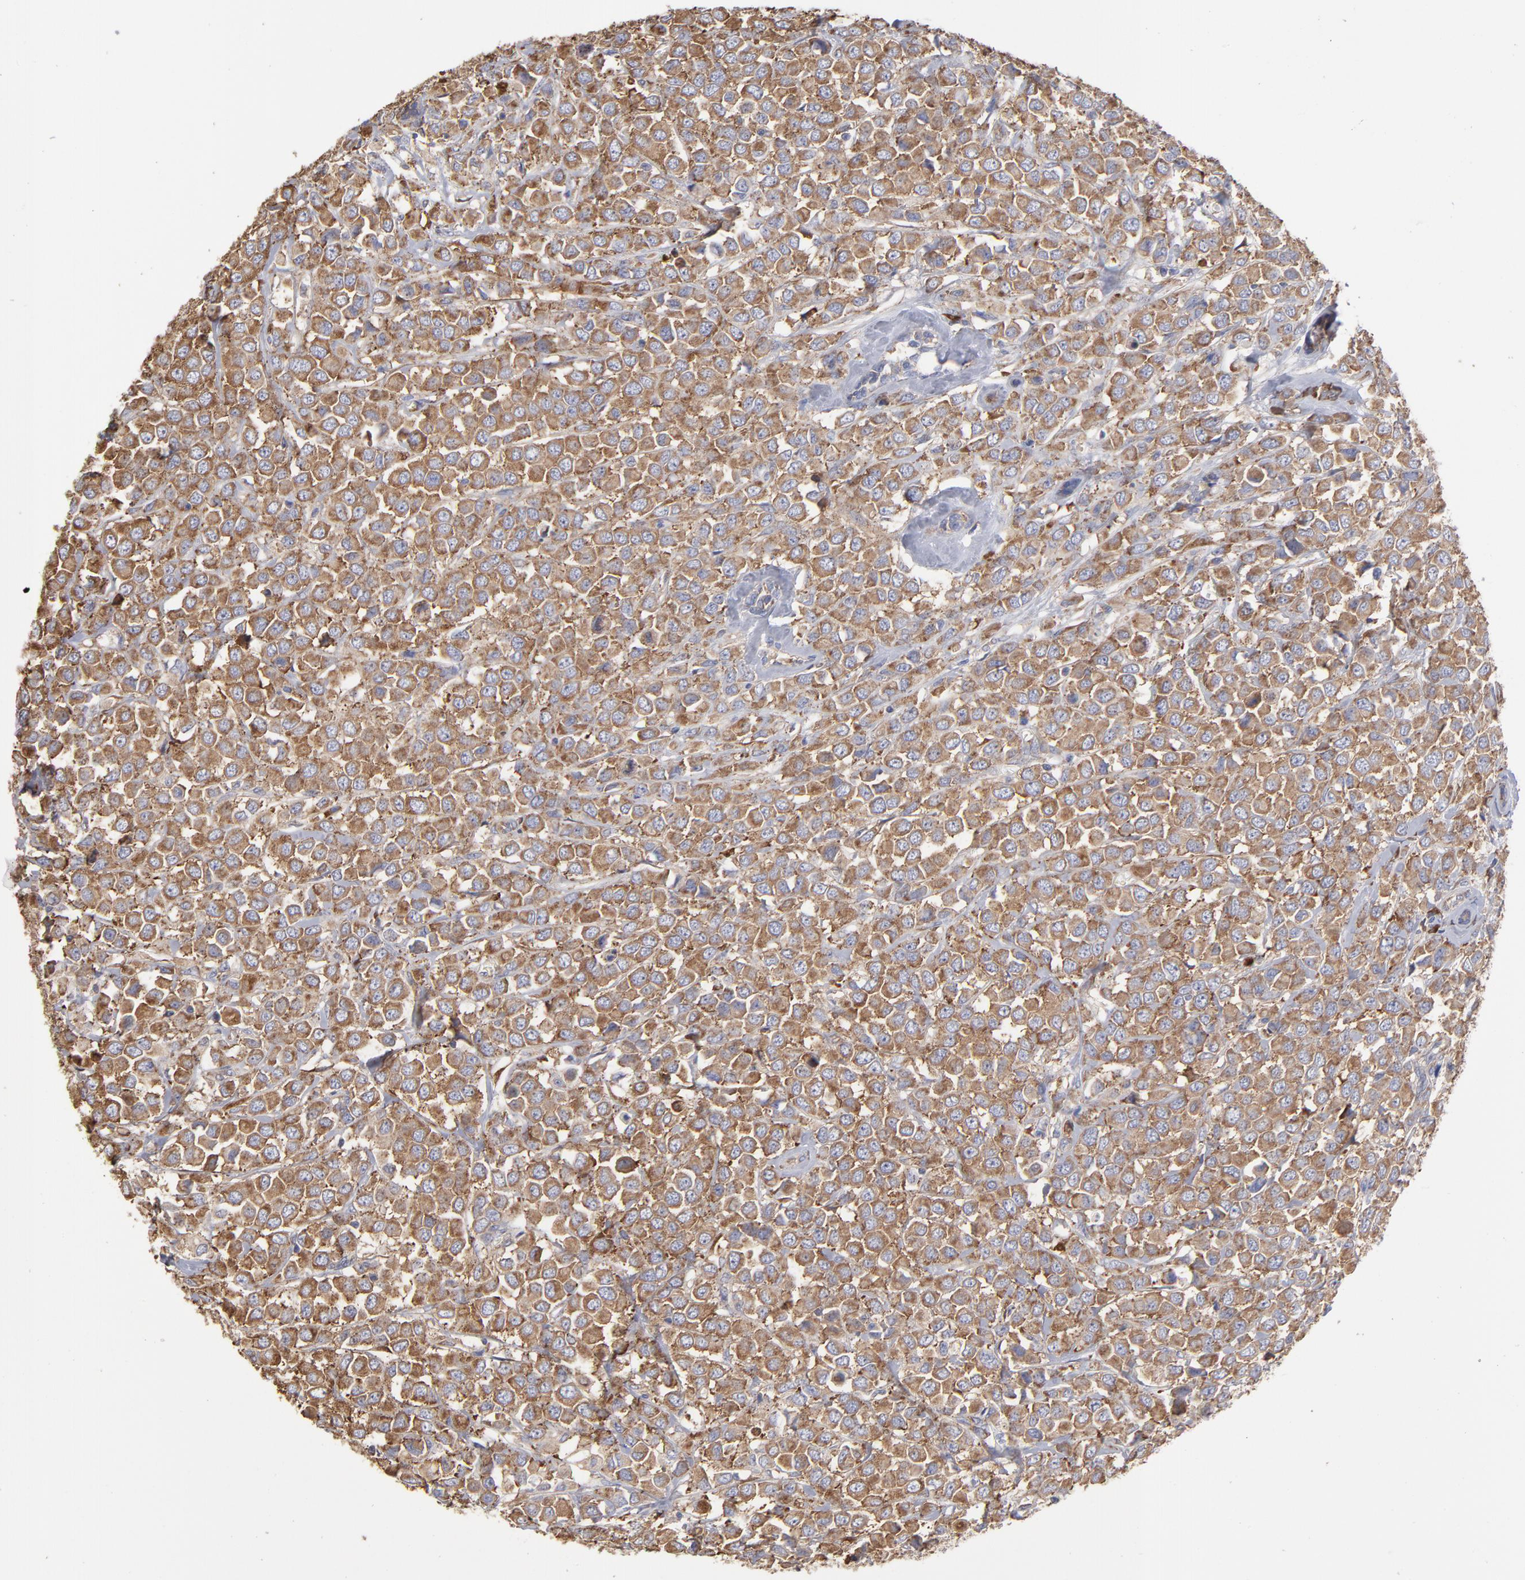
{"staining": {"intensity": "moderate", "quantity": ">75%", "location": "cytoplasmic/membranous"}, "tissue": "breast cancer", "cell_type": "Tumor cells", "image_type": "cancer", "snomed": [{"axis": "morphology", "description": "Duct carcinoma"}, {"axis": "topography", "description": "Breast"}], "caption": "Brown immunohistochemical staining in human breast cancer displays moderate cytoplasmic/membranous expression in approximately >75% of tumor cells.", "gene": "RPL3", "patient": {"sex": "female", "age": 61}}